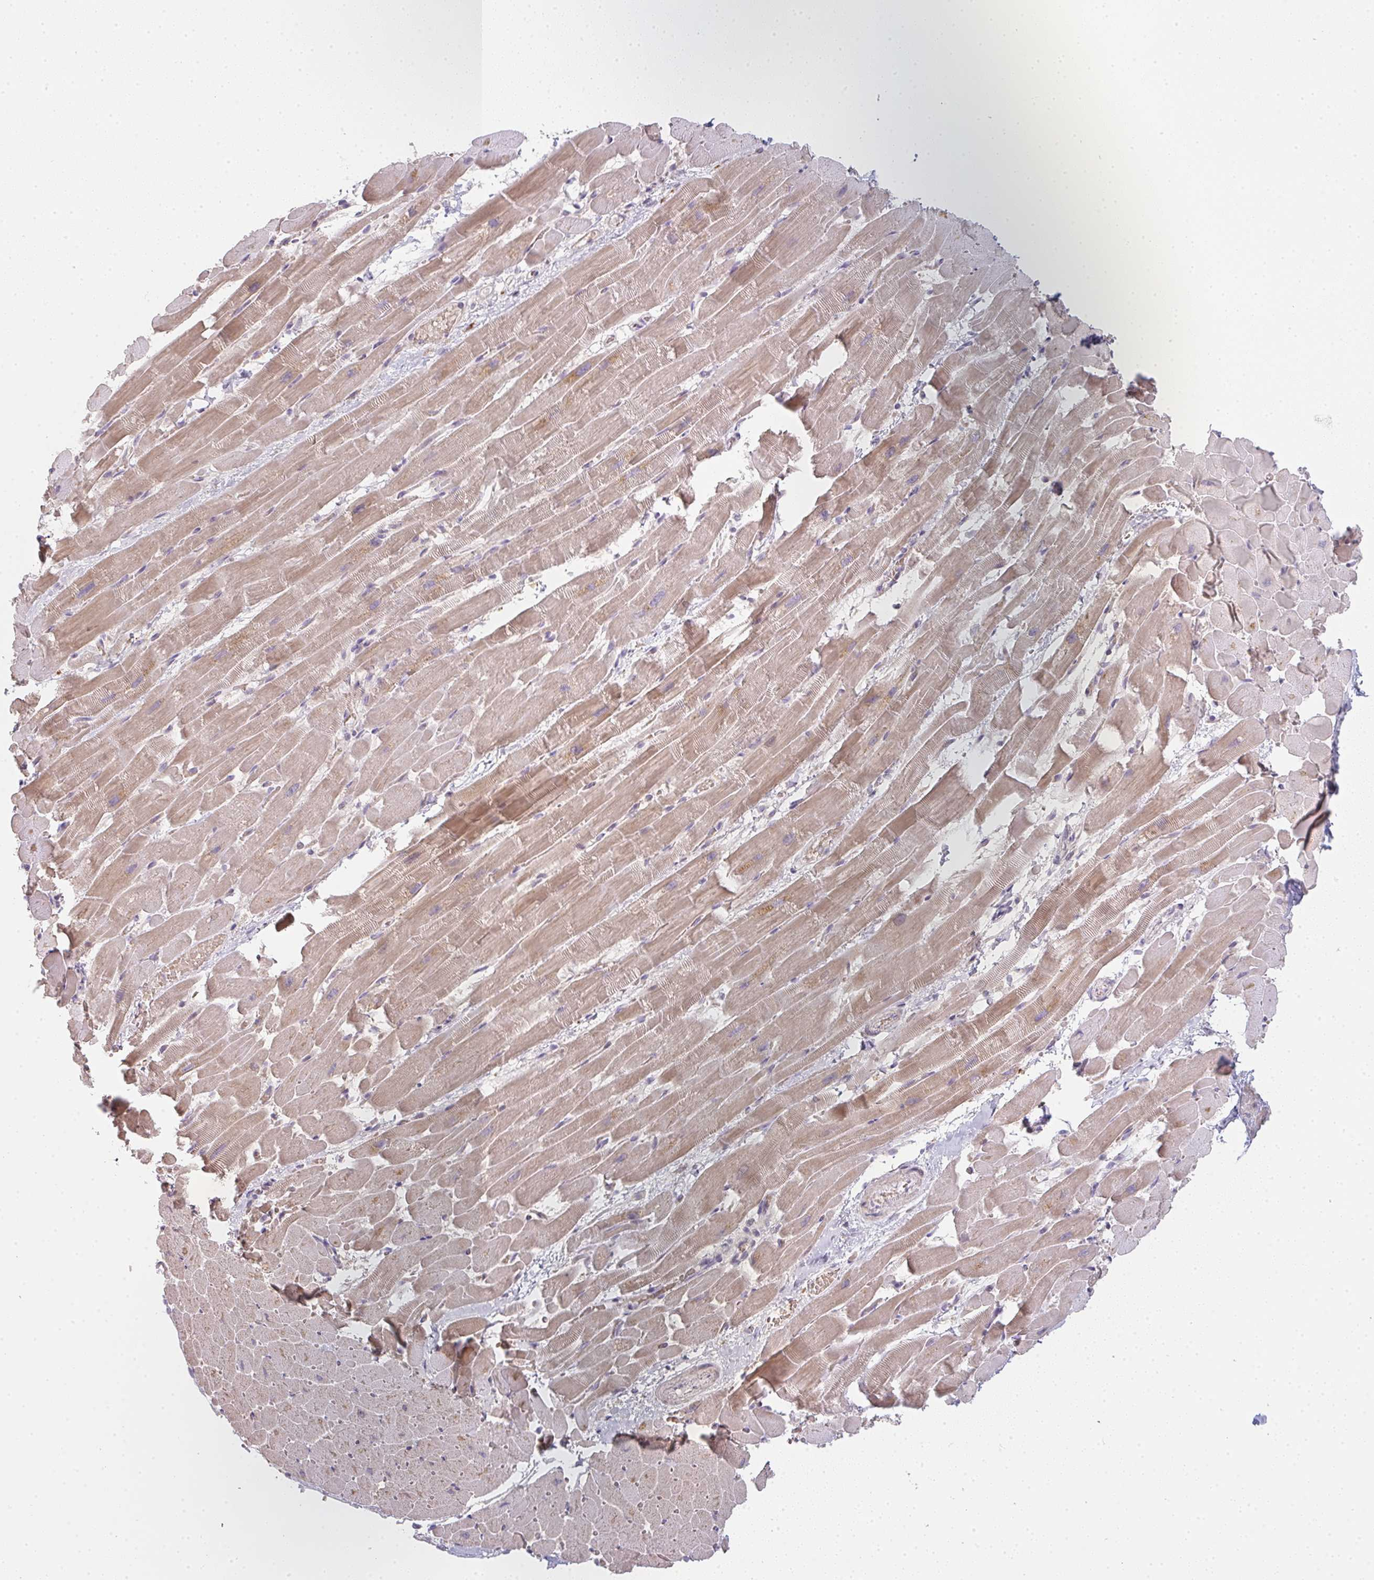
{"staining": {"intensity": "moderate", "quantity": ">75%", "location": "cytoplasmic/membranous"}, "tissue": "heart muscle", "cell_type": "Cardiomyocytes", "image_type": "normal", "snomed": [{"axis": "morphology", "description": "Normal tissue, NOS"}, {"axis": "topography", "description": "Heart"}], "caption": "Protein positivity by immunohistochemistry shows moderate cytoplasmic/membranous positivity in about >75% of cardiomyocytes in unremarkable heart muscle.", "gene": "TMEM237", "patient": {"sex": "male", "age": 37}}